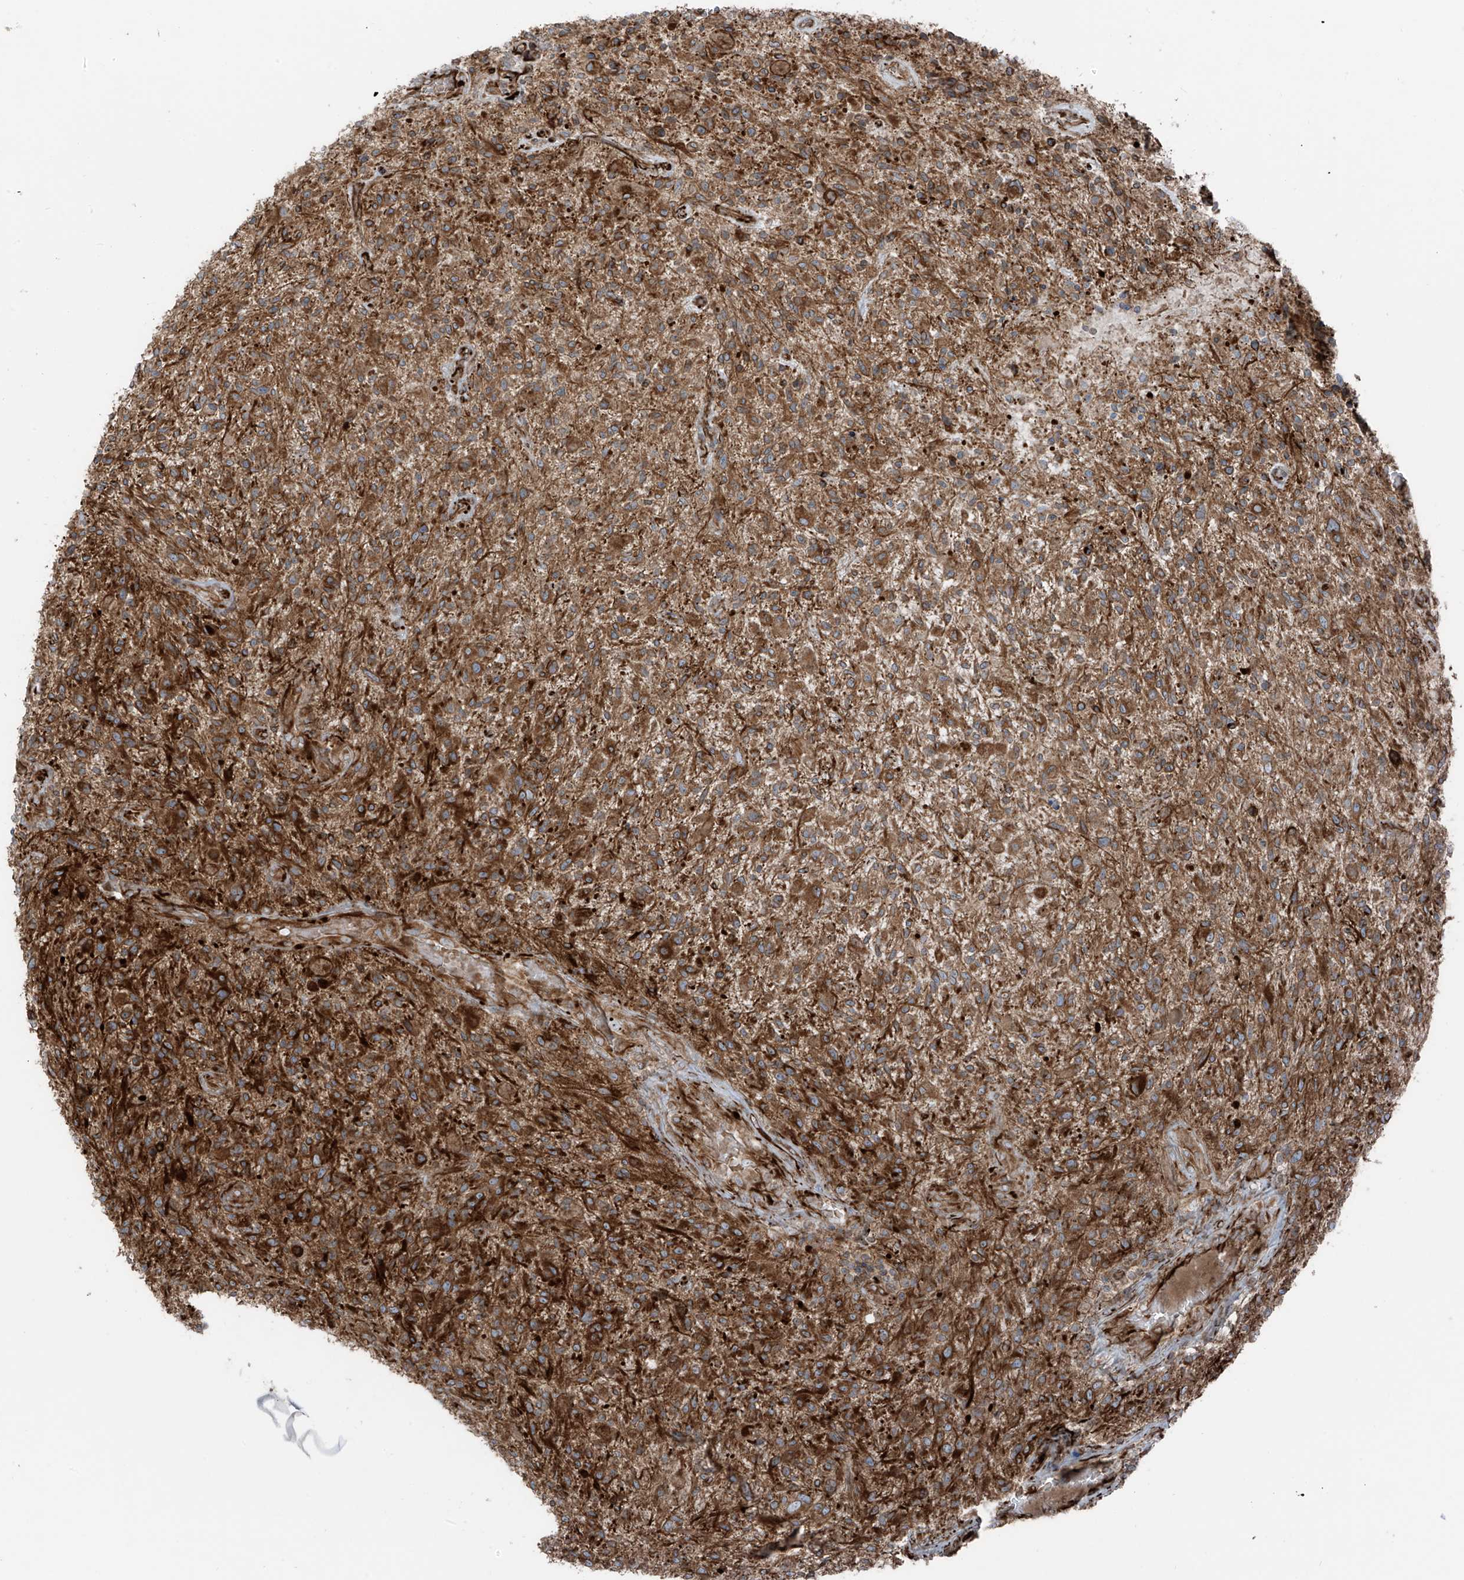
{"staining": {"intensity": "moderate", "quantity": ">75%", "location": "cytoplasmic/membranous"}, "tissue": "glioma", "cell_type": "Tumor cells", "image_type": "cancer", "snomed": [{"axis": "morphology", "description": "Glioma, malignant, High grade"}, {"axis": "topography", "description": "Brain"}], "caption": "Moderate cytoplasmic/membranous staining is identified in approximately >75% of tumor cells in high-grade glioma (malignant).", "gene": "ERLEC1", "patient": {"sex": "male", "age": 47}}